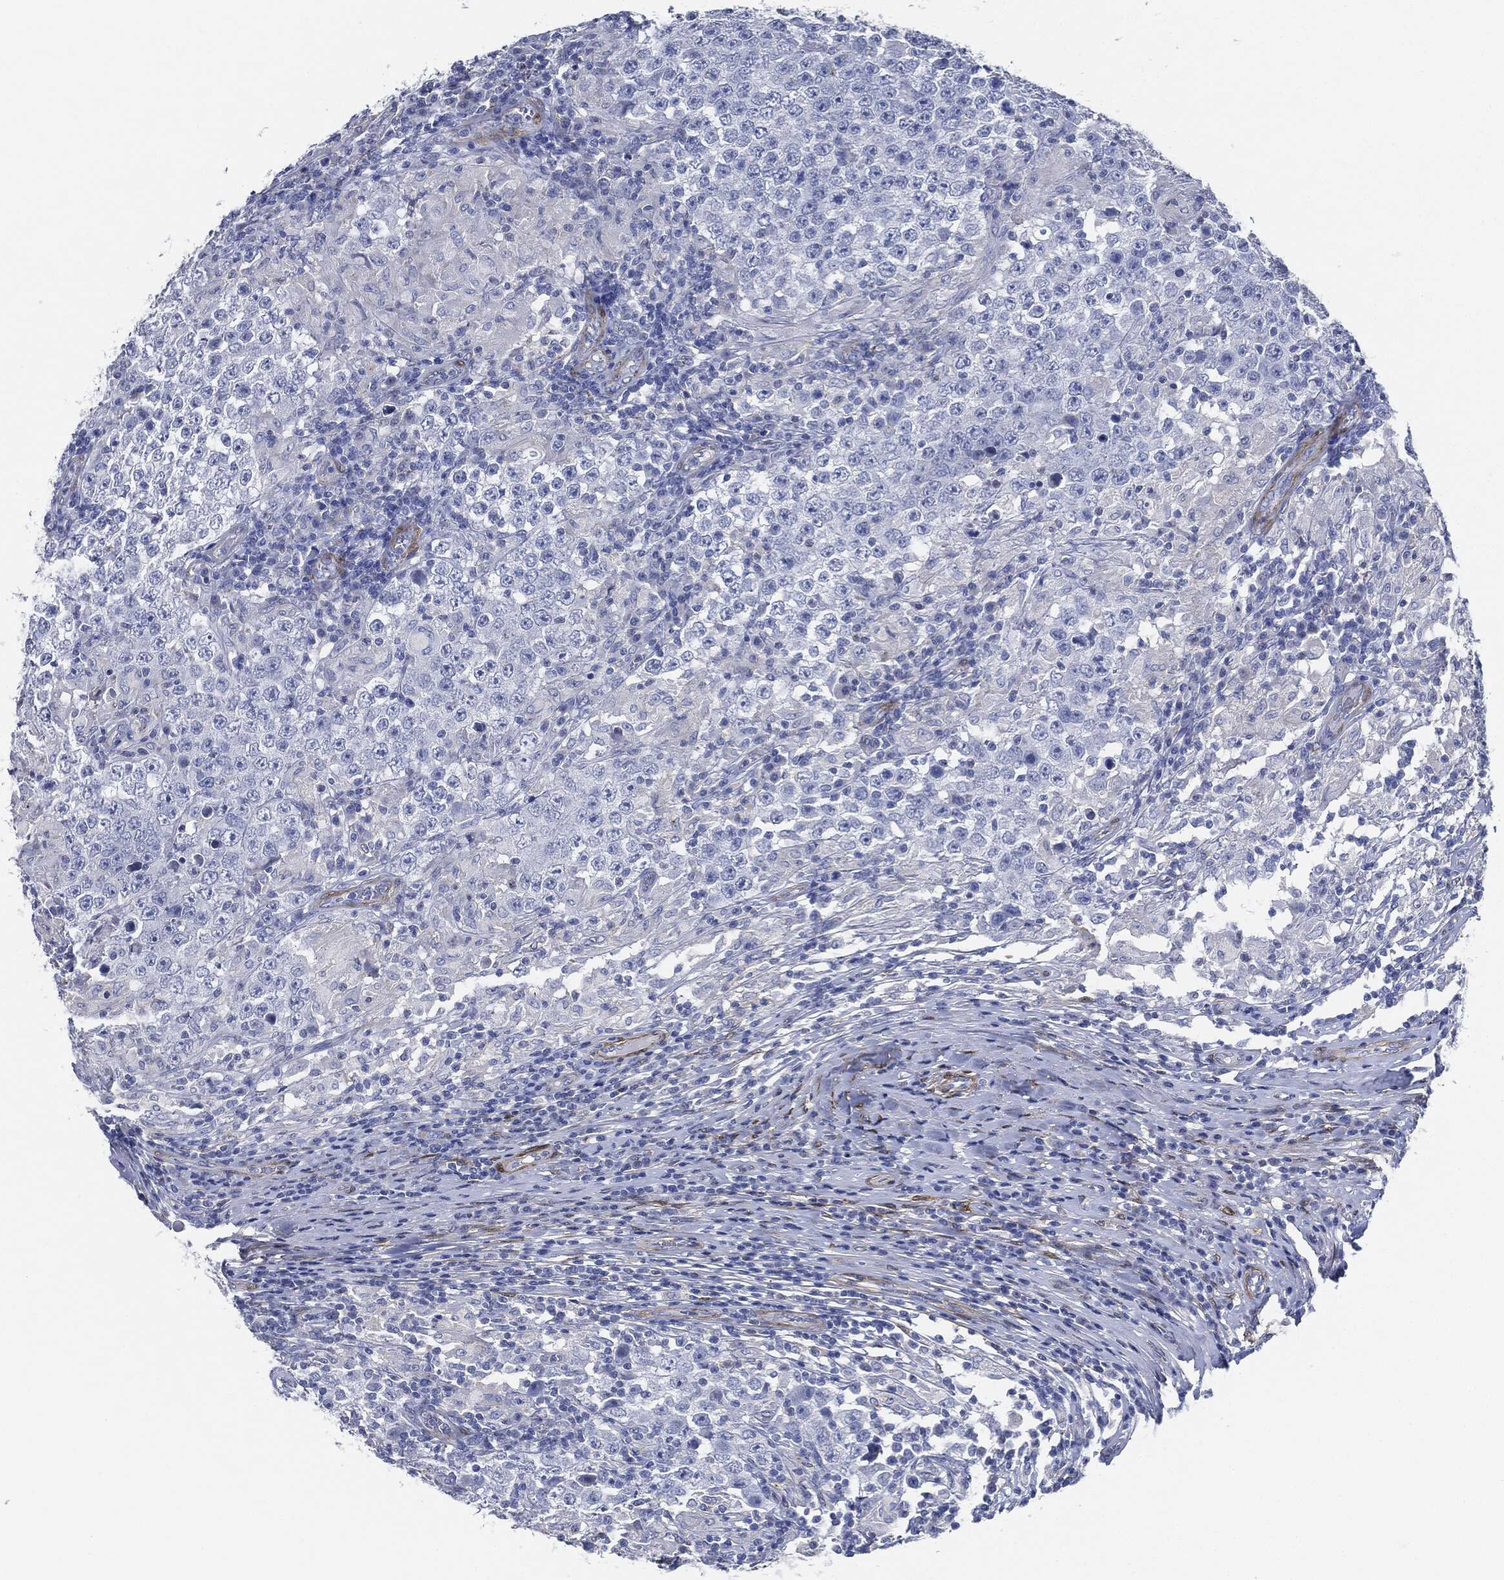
{"staining": {"intensity": "negative", "quantity": "none", "location": "none"}, "tissue": "testis cancer", "cell_type": "Tumor cells", "image_type": "cancer", "snomed": [{"axis": "morphology", "description": "Seminoma, NOS"}, {"axis": "morphology", "description": "Carcinoma, Embryonal, NOS"}, {"axis": "topography", "description": "Testis"}], "caption": "Photomicrograph shows no protein expression in tumor cells of testis cancer (seminoma) tissue. (DAB (3,3'-diaminobenzidine) immunohistochemistry, high magnification).", "gene": "TAGLN", "patient": {"sex": "male", "age": 41}}